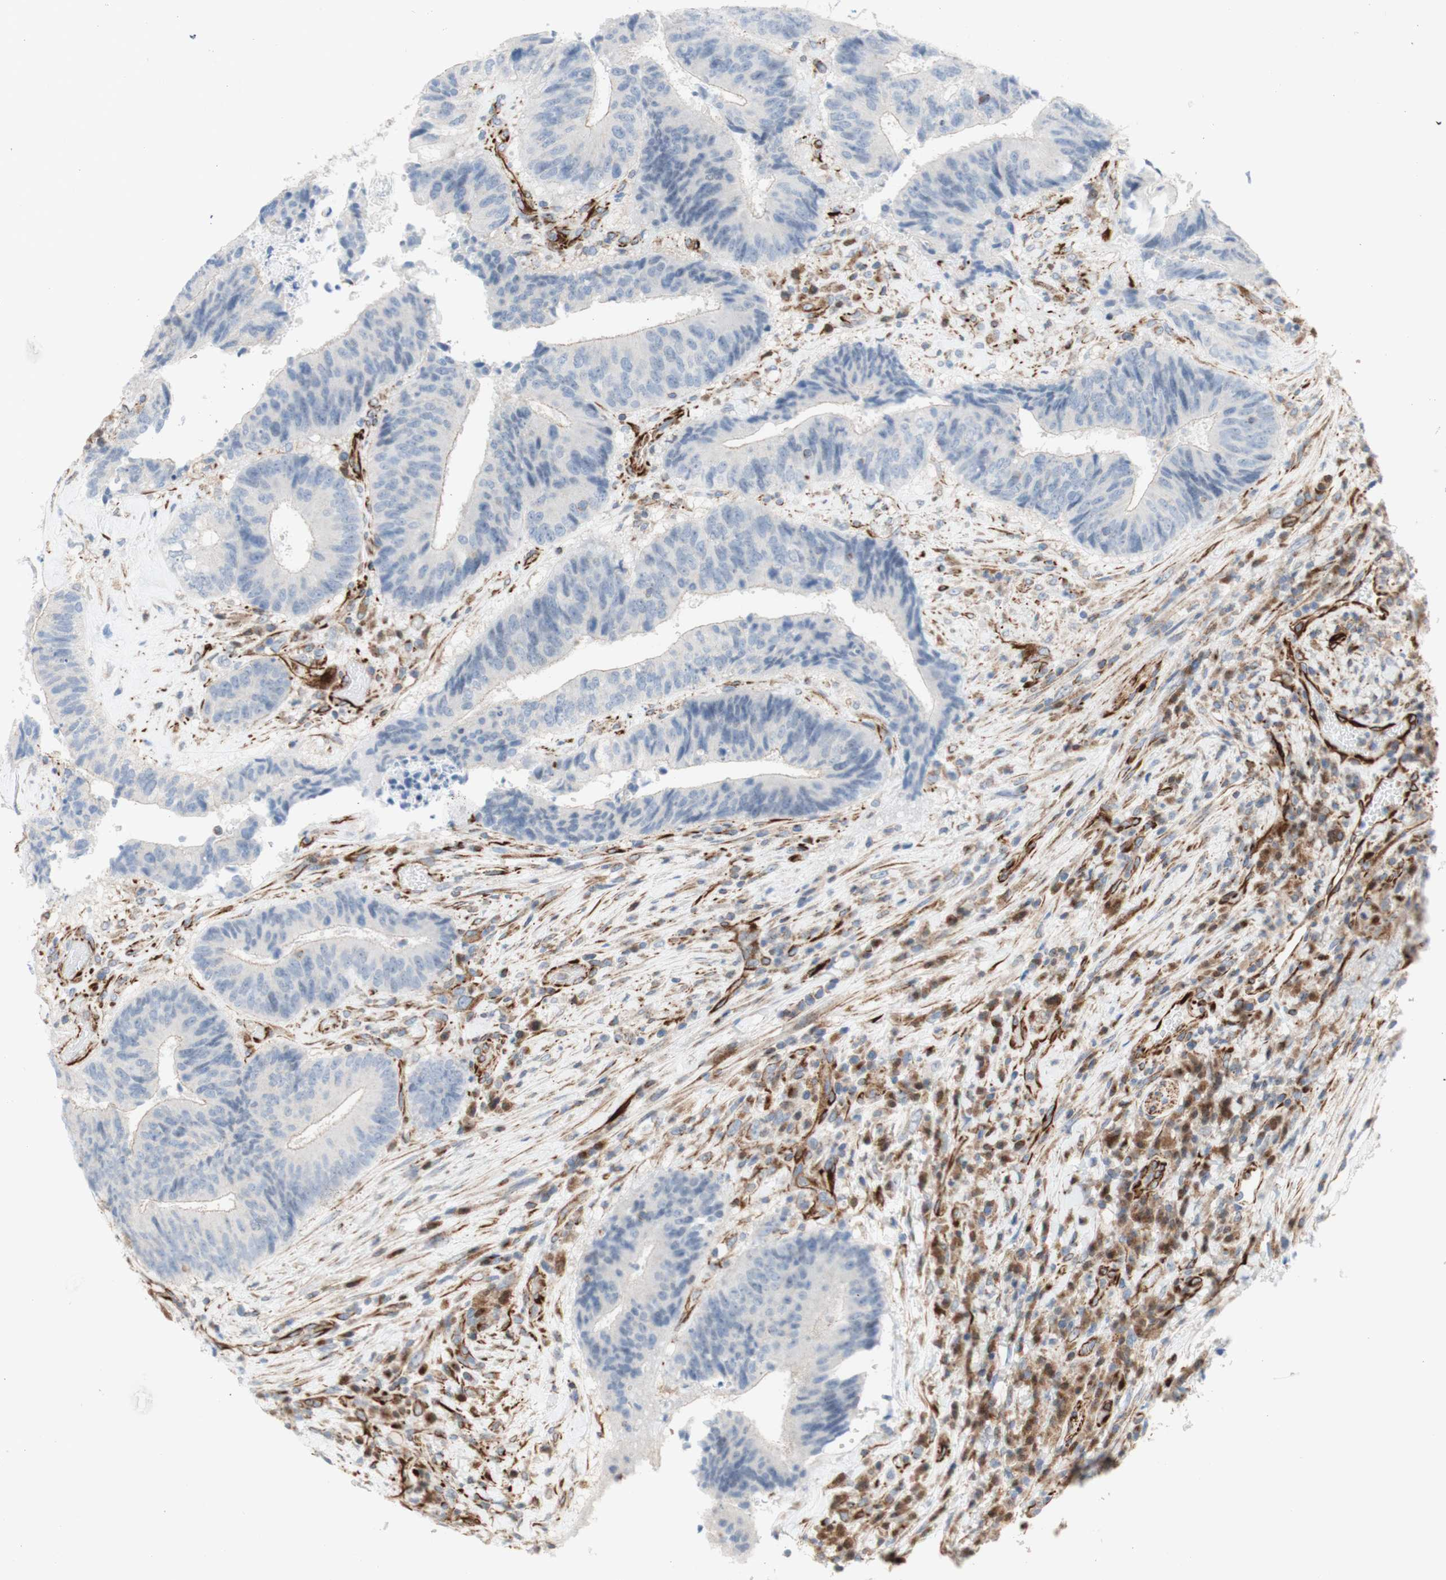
{"staining": {"intensity": "negative", "quantity": "none", "location": "none"}, "tissue": "colorectal cancer", "cell_type": "Tumor cells", "image_type": "cancer", "snomed": [{"axis": "morphology", "description": "Adenocarcinoma, NOS"}, {"axis": "topography", "description": "Rectum"}], "caption": "Tumor cells are negative for protein expression in human colorectal cancer (adenocarcinoma). The staining is performed using DAB (3,3'-diaminobenzidine) brown chromogen with nuclei counter-stained in using hematoxylin.", "gene": "POU2AF1", "patient": {"sex": "male", "age": 72}}